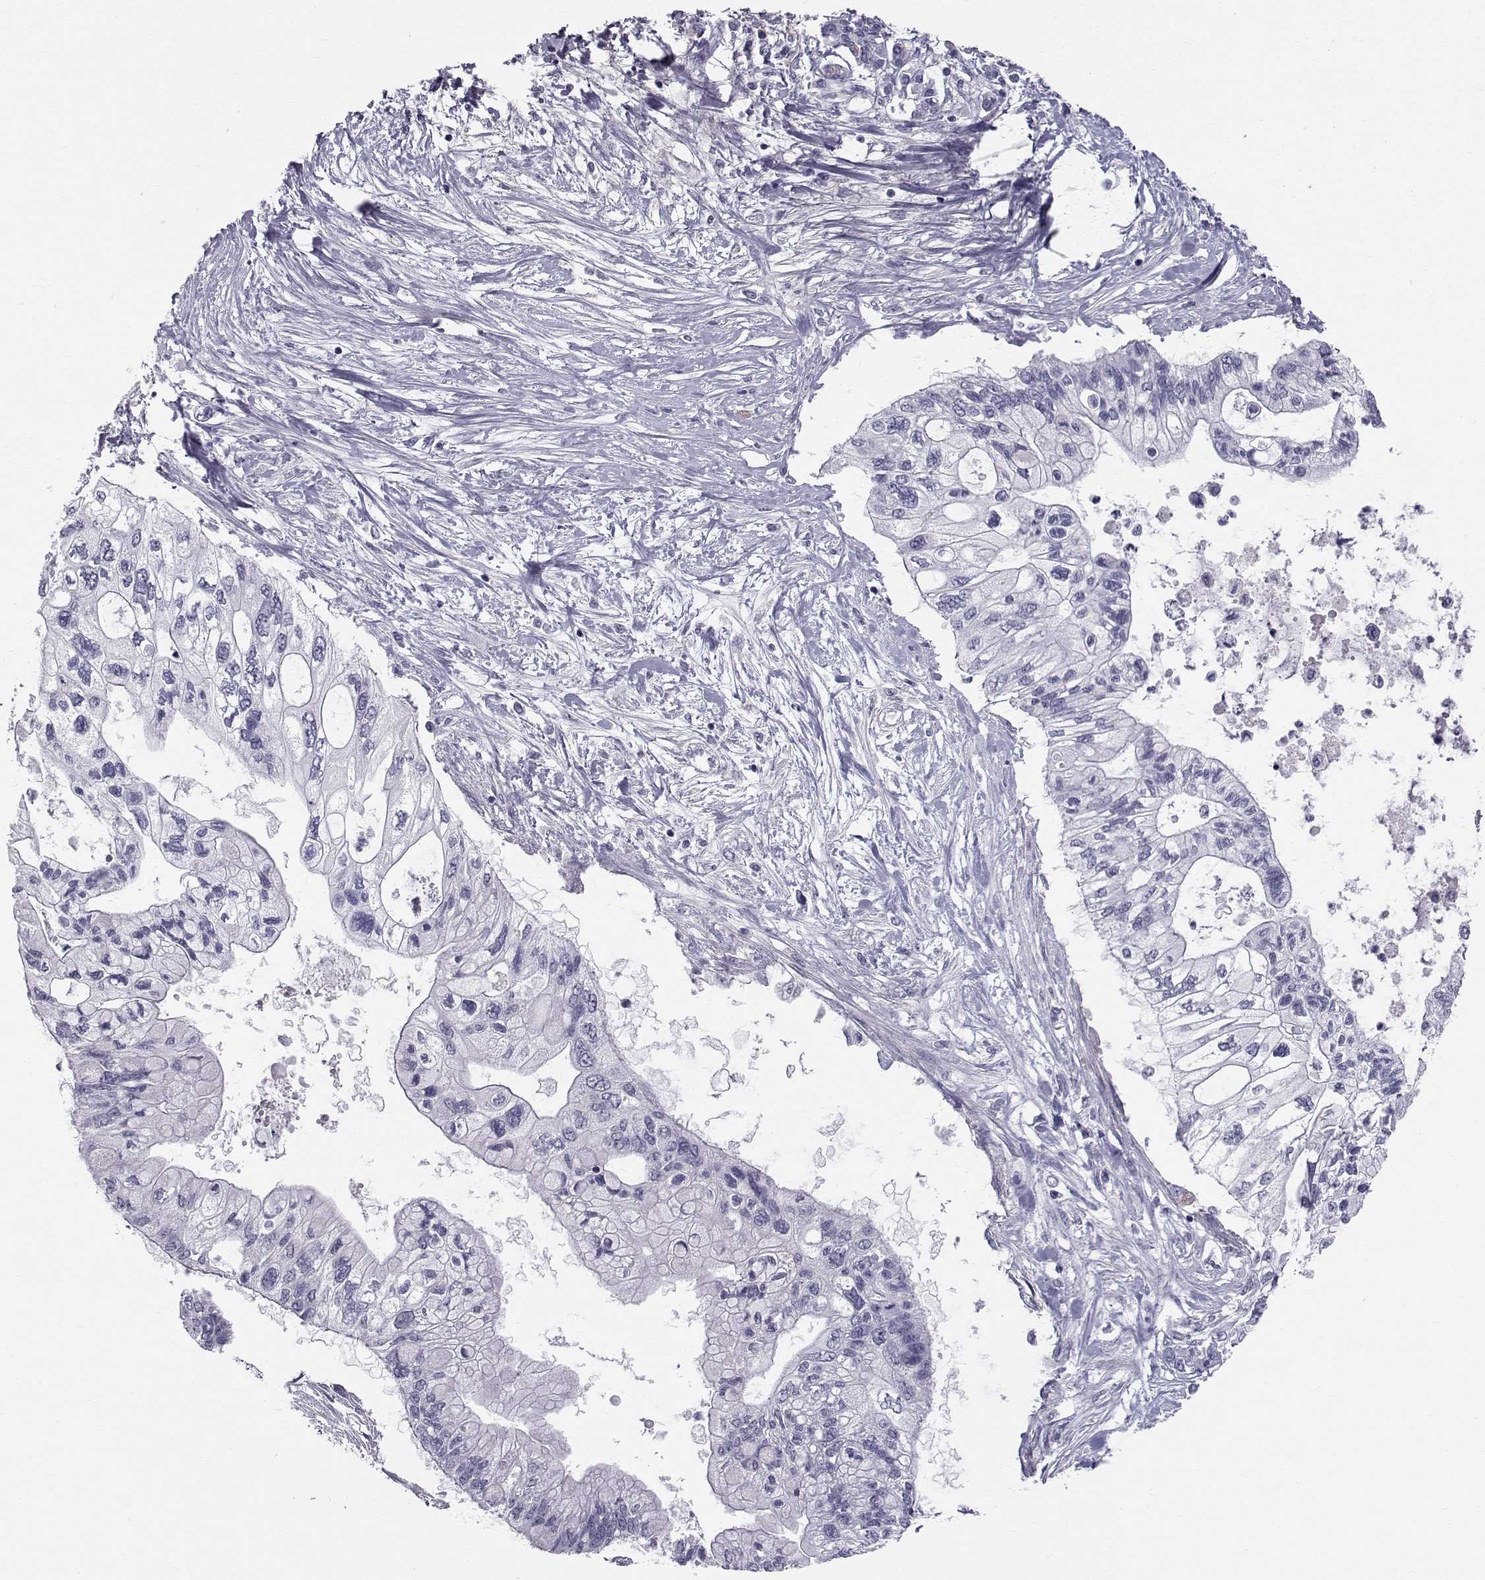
{"staining": {"intensity": "negative", "quantity": "none", "location": "none"}, "tissue": "pancreatic cancer", "cell_type": "Tumor cells", "image_type": "cancer", "snomed": [{"axis": "morphology", "description": "Adenocarcinoma, NOS"}, {"axis": "topography", "description": "Pancreas"}], "caption": "This is an immunohistochemistry image of human pancreatic cancer (adenocarcinoma). There is no positivity in tumor cells.", "gene": "SPDYE4", "patient": {"sex": "female", "age": 77}}